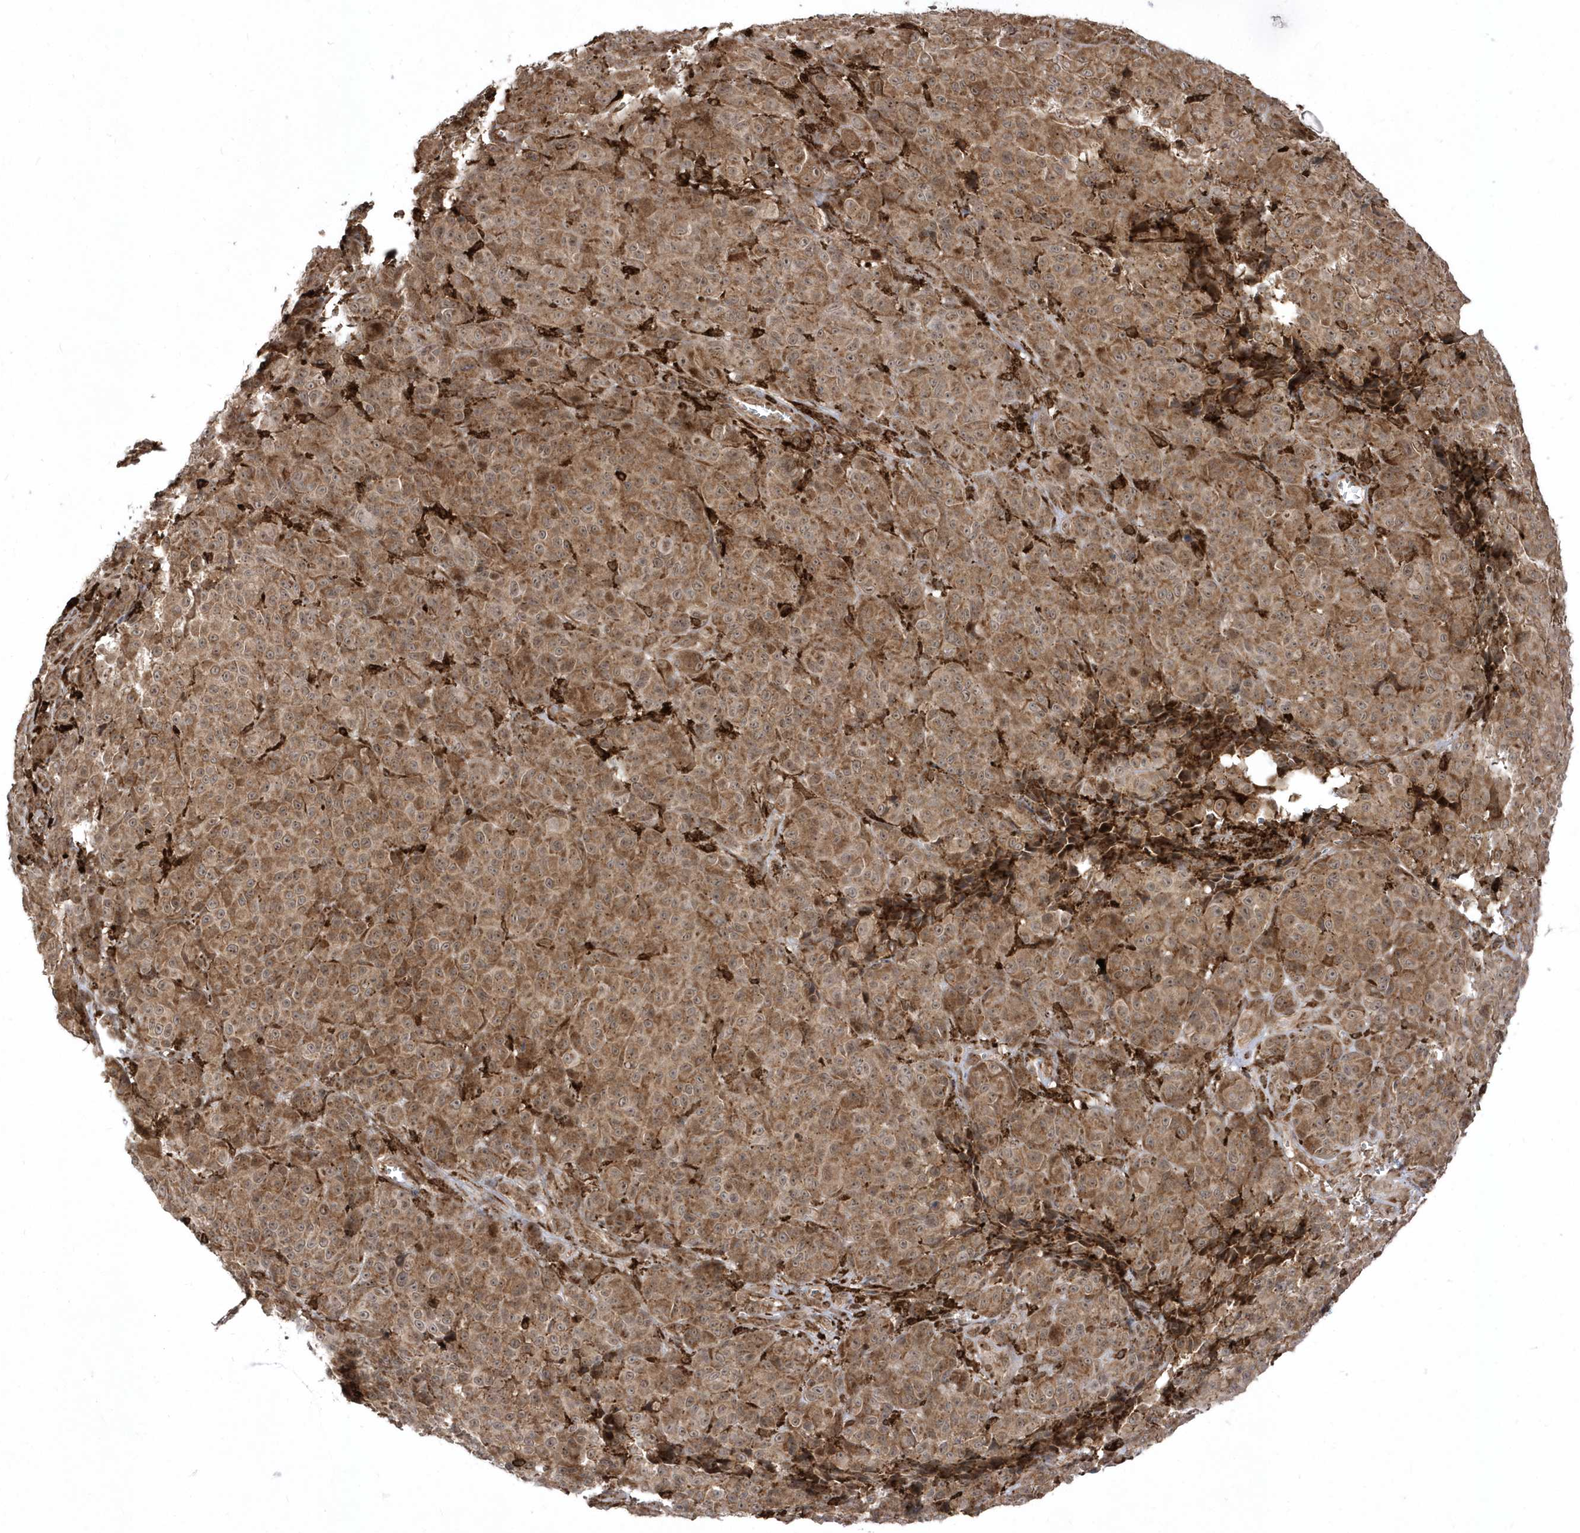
{"staining": {"intensity": "moderate", "quantity": ">75%", "location": "cytoplasmic/membranous,nuclear"}, "tissue": "melanoma", "cell_type": "Tumor cells", "image_type": "cancer", "snomed": [{"axis": "morphology", "description": "Malignant melanoma, NOS"}, {"axis": "topography", "description": "Skin"}], "caption": "Immunohistochemistry (DAB) staining of human melanoma shows moderate cytoplasmic/membranous and nuclear protein expression in approximately >75% of tumor cells.", "gene": "EPC2", "patient": {"sex": "male", "age": 73}}